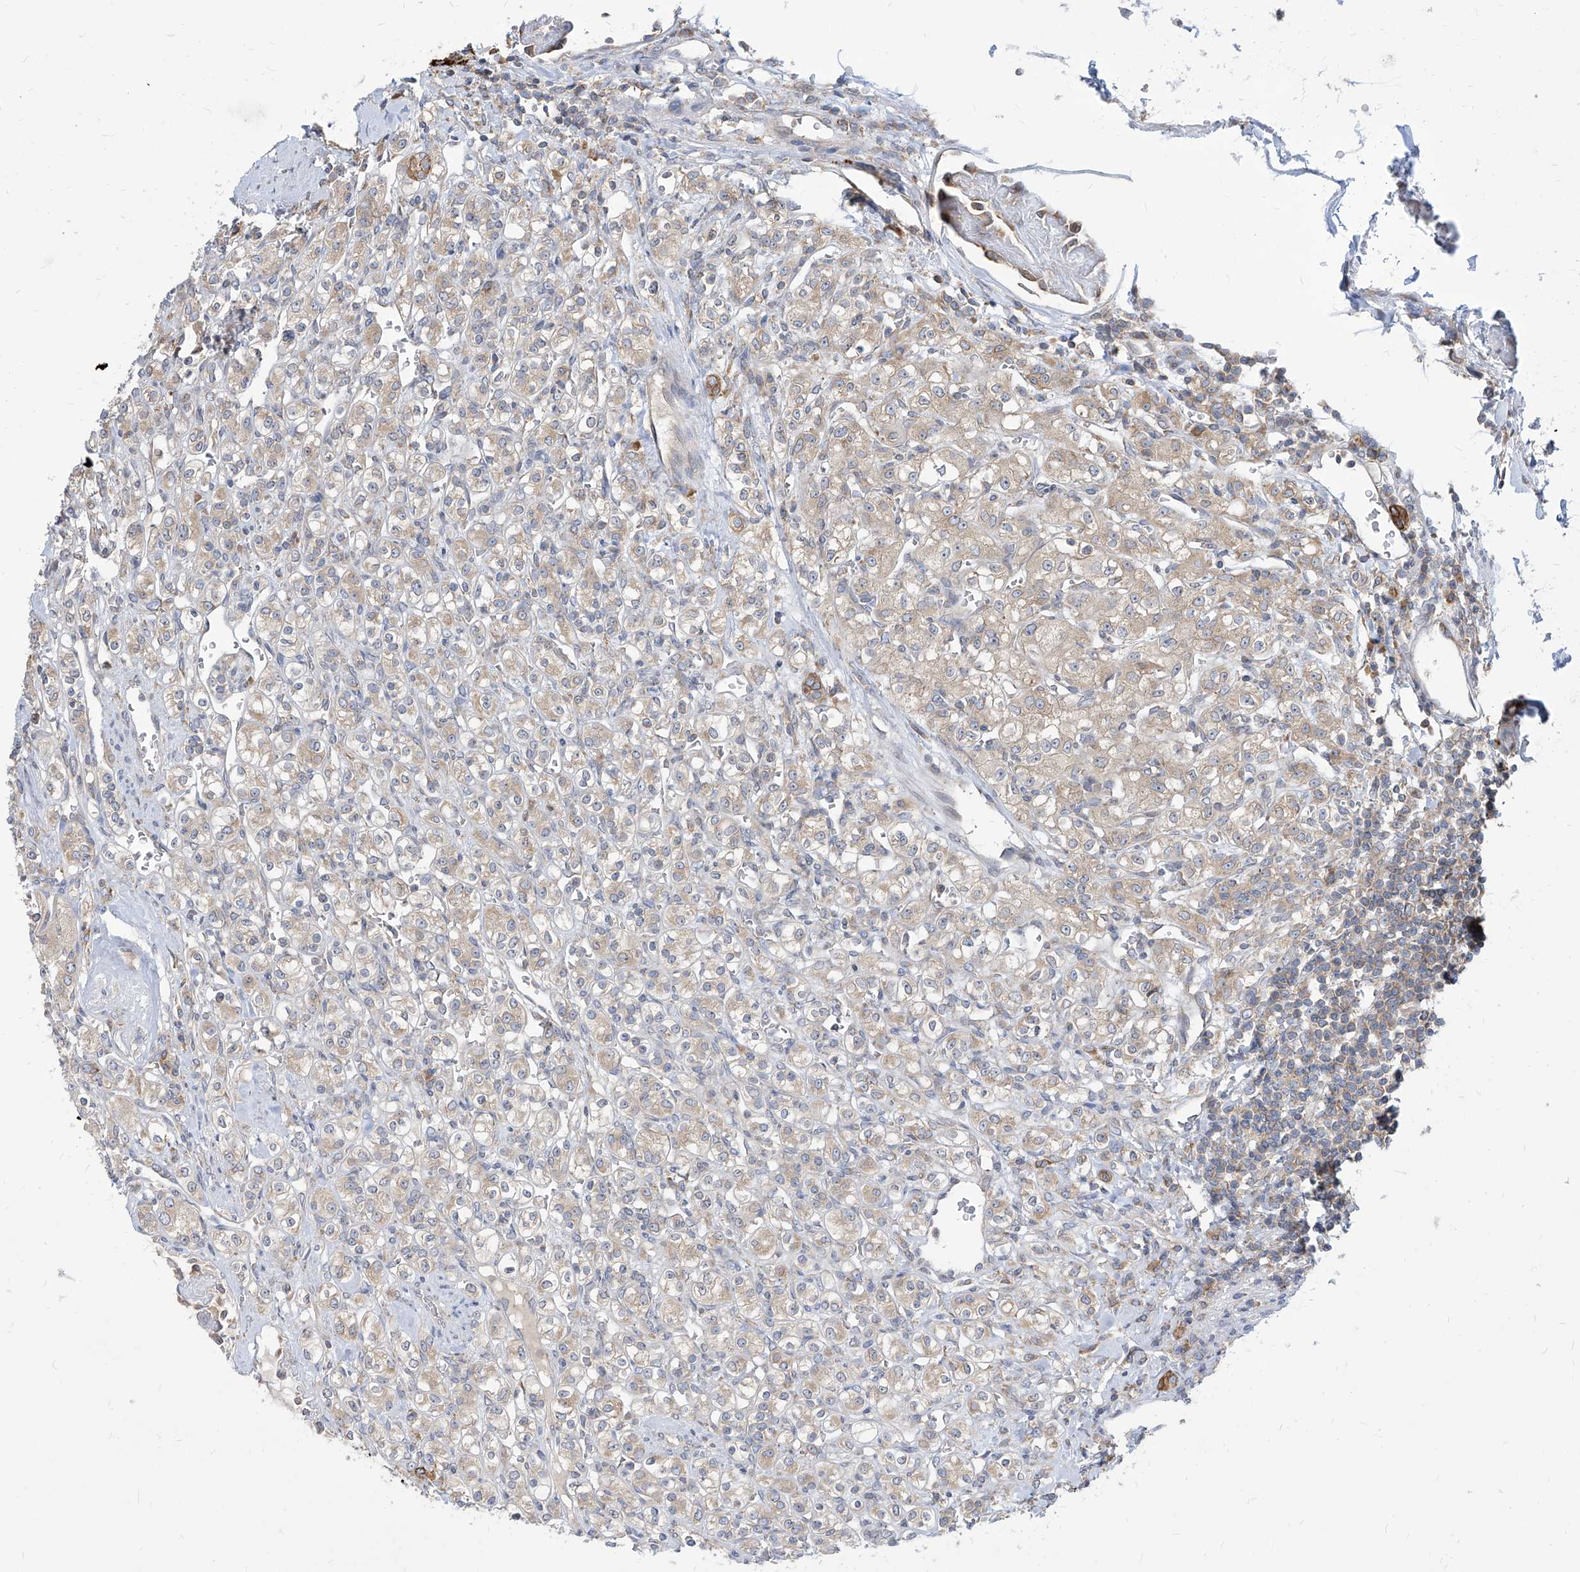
{"staining": {"intensity": "negative", "quantity": "none", "location": "none"}, "tissue": "renal cancer", "cell_type": "Tumor cells", "image_type": "cancer", "snomed": [{"axis": "morphology", "description": "Adenocarcinoma, NOS"}, {"axis": "topography", "description": "Kidney"}], "caption": "A high-resolution histopathology image shows immunohistochemistry (IHC) staining of renal adenocarcinoma, which exhibits no significant expression in tumor cells.", "gene": "FAM83B", "patient": {"sex": "male", "age": 77}}